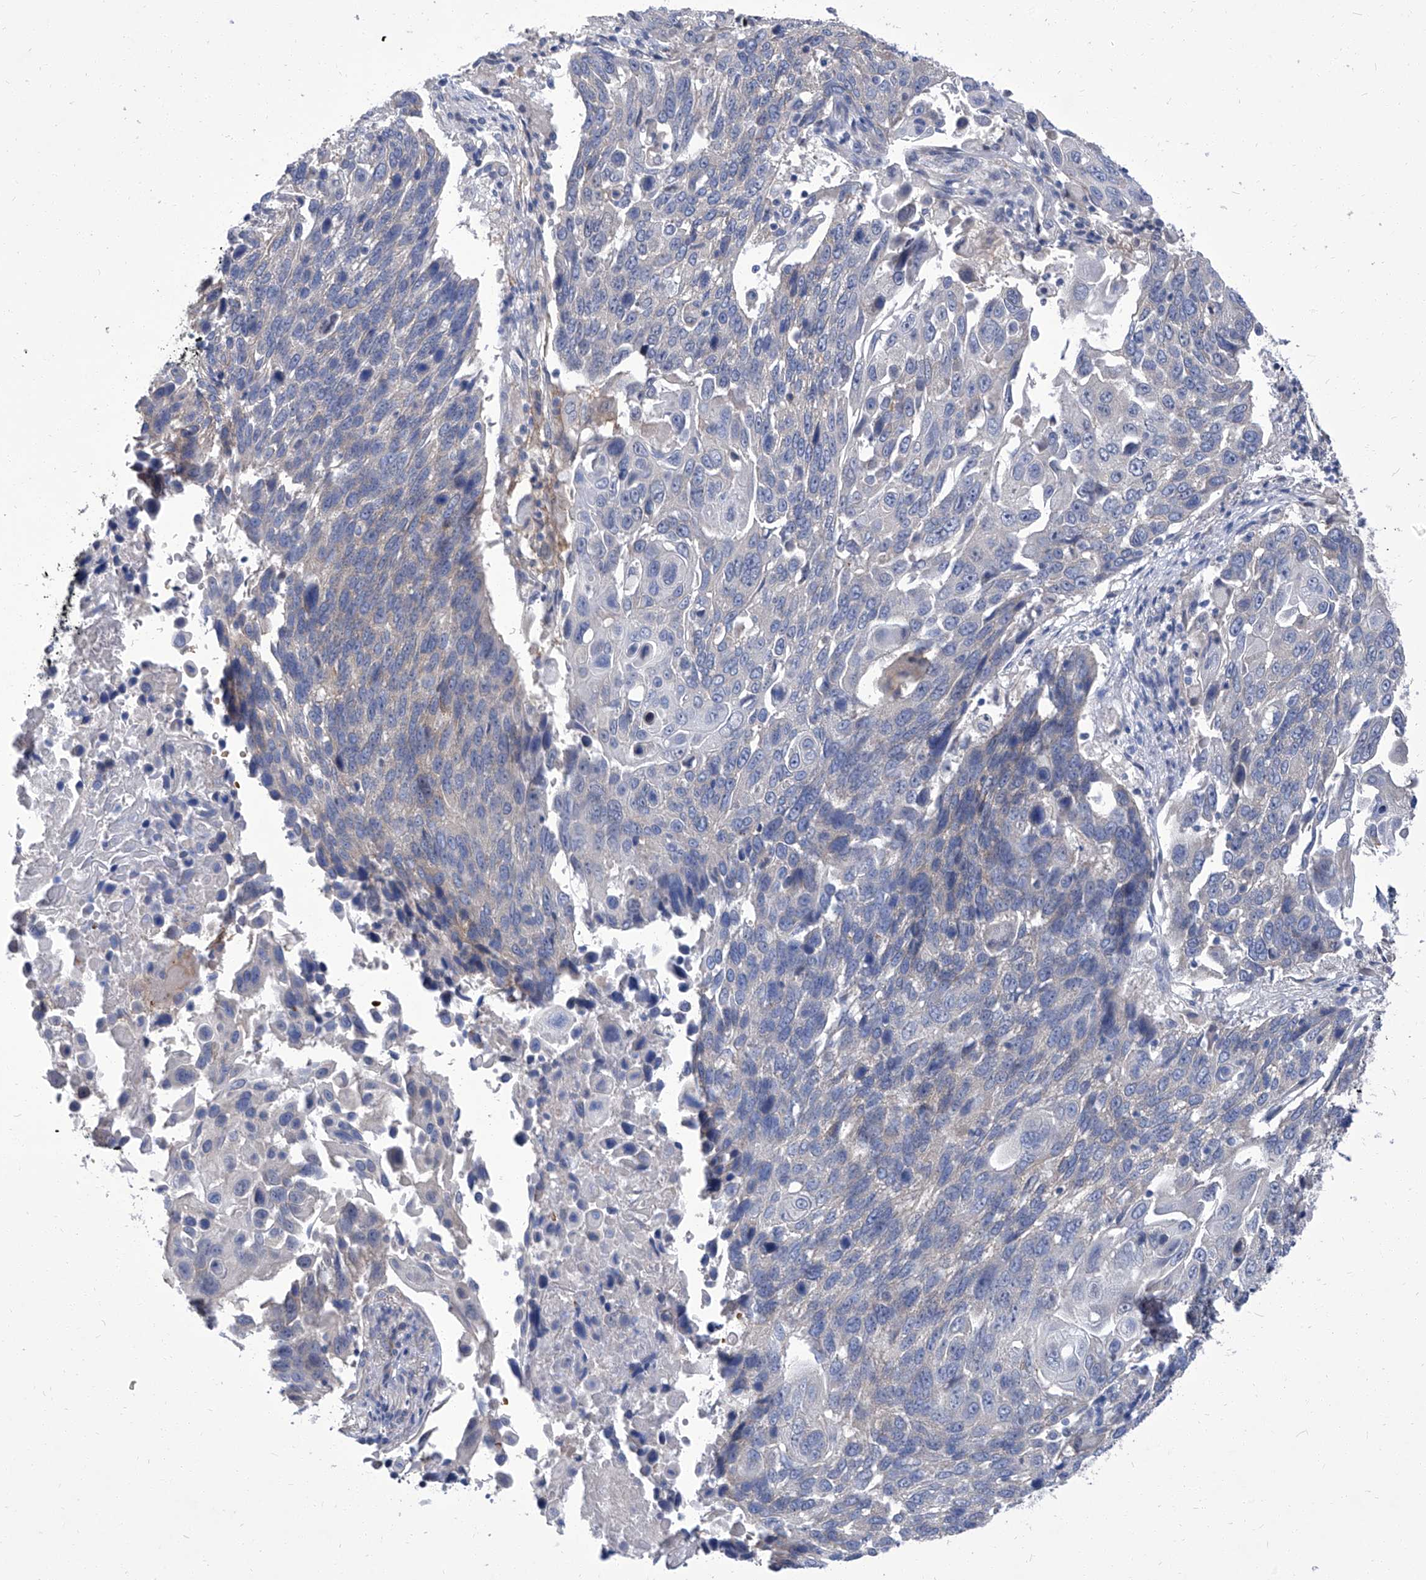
{"staining": {"intensity": "negative", "quantity": "none", "location": "none"}, "tissue": "lung cancer", "cell_type": "Tumor cells", "image_type": "cancer", "snomed": [{"axis": "morphology", "description": "Squamous cell carcinoma, NOS"}, {"axis": "topography", "description": "Lung"}], "caption": "Immunohistochemical staining of human lung cancer shows no significant expression in tumor cells.", "gene": "PARD3", "patient": {"sex": "male", "age": 66}}